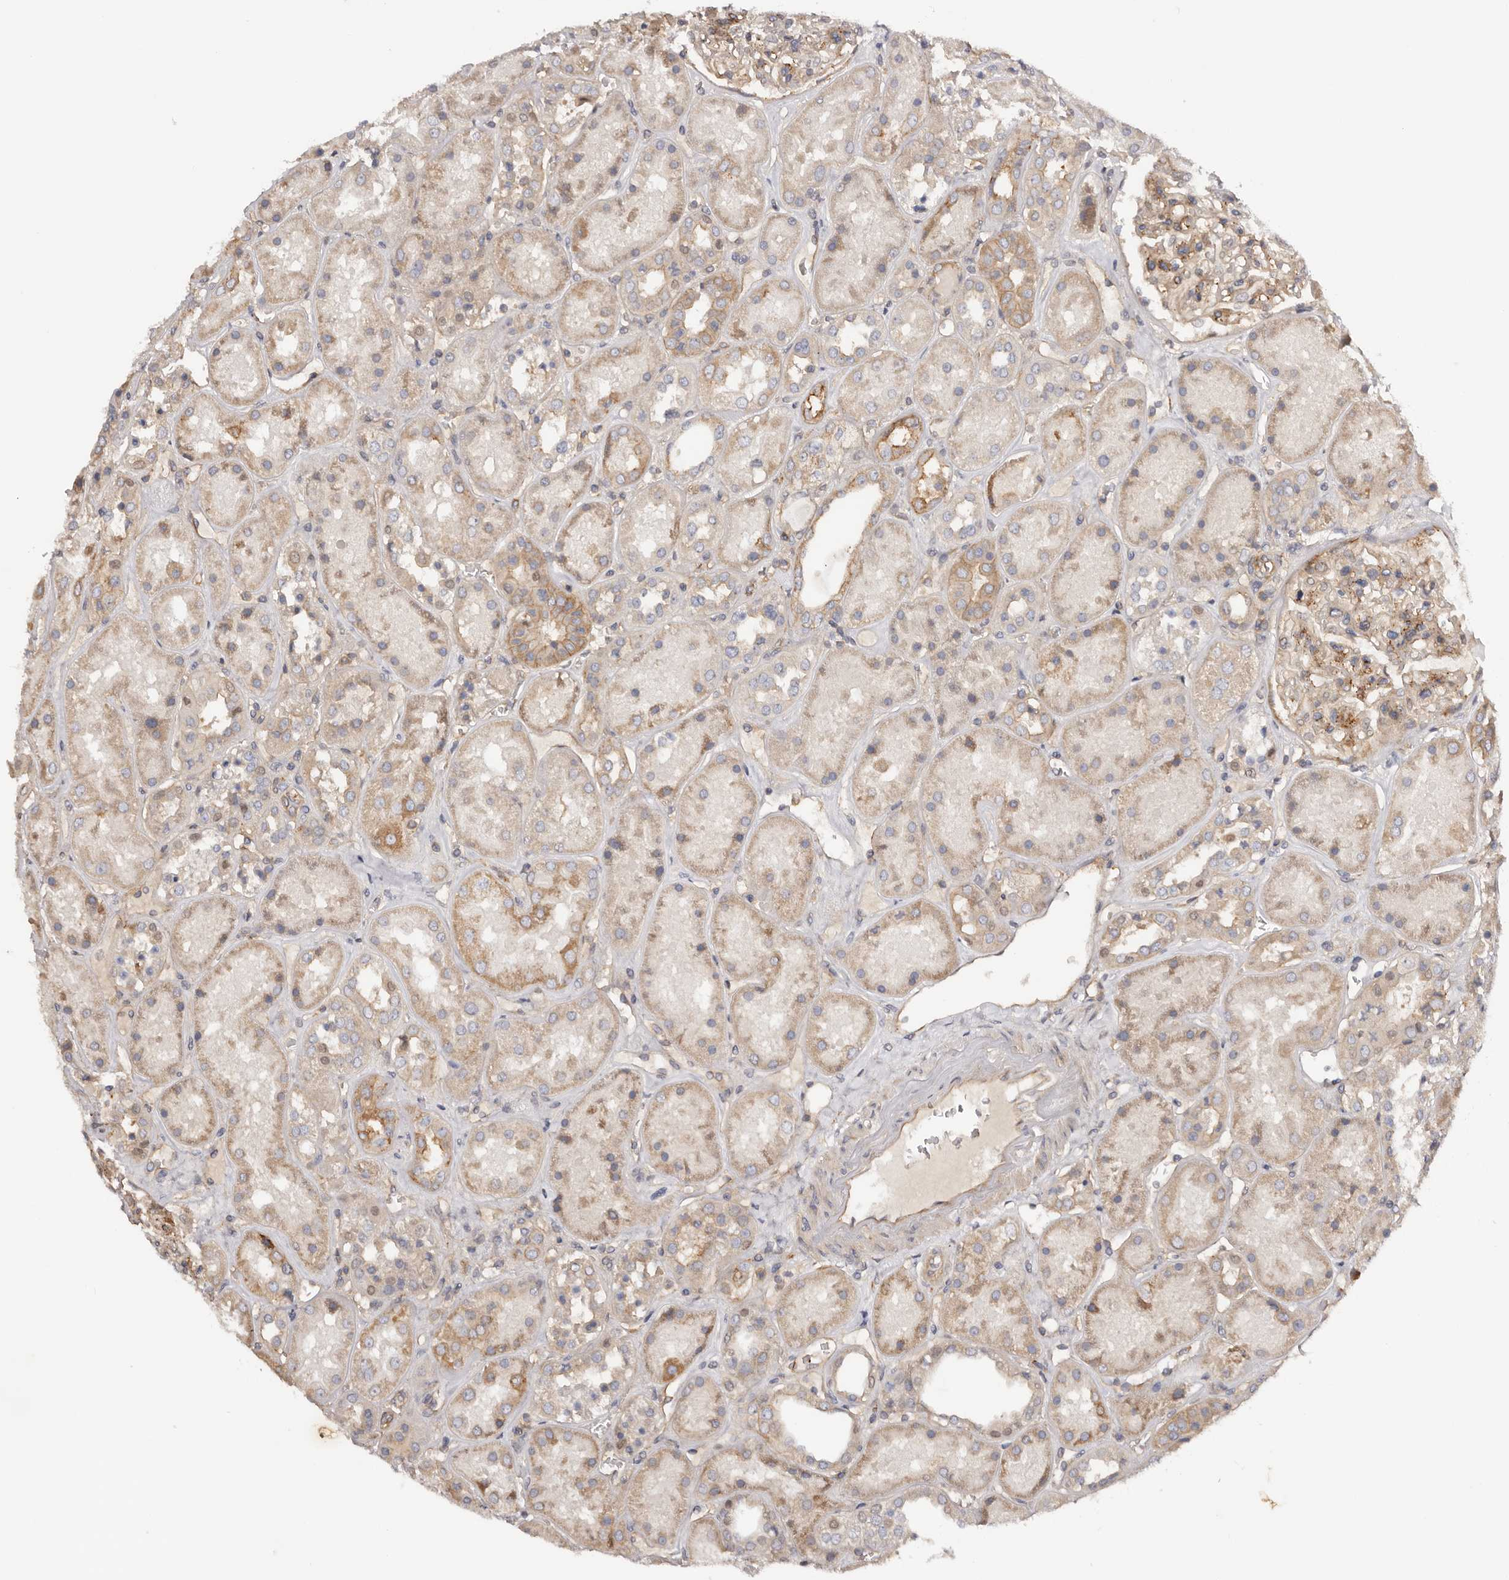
{"staining": {"intensity": "weak", "quantity": "25%-75%", "location": "cytoplasmic/membranous"}, "tissue": "kidney", "cell_type": "Cells in glomeruli", "image_type": "normal", "snomed": [{"axis": "morphology", "description": "Normal tissue, NOS"}, {"axis": "topography", "description": "Kidney"}], "caption": "An image of kidney stained for a protein demonstrates weak cytoplasmic/membranous brown staining in cells in glomeruli.", "gene": "DMRT2", "patient": {"sex": "male", "age": 70}}